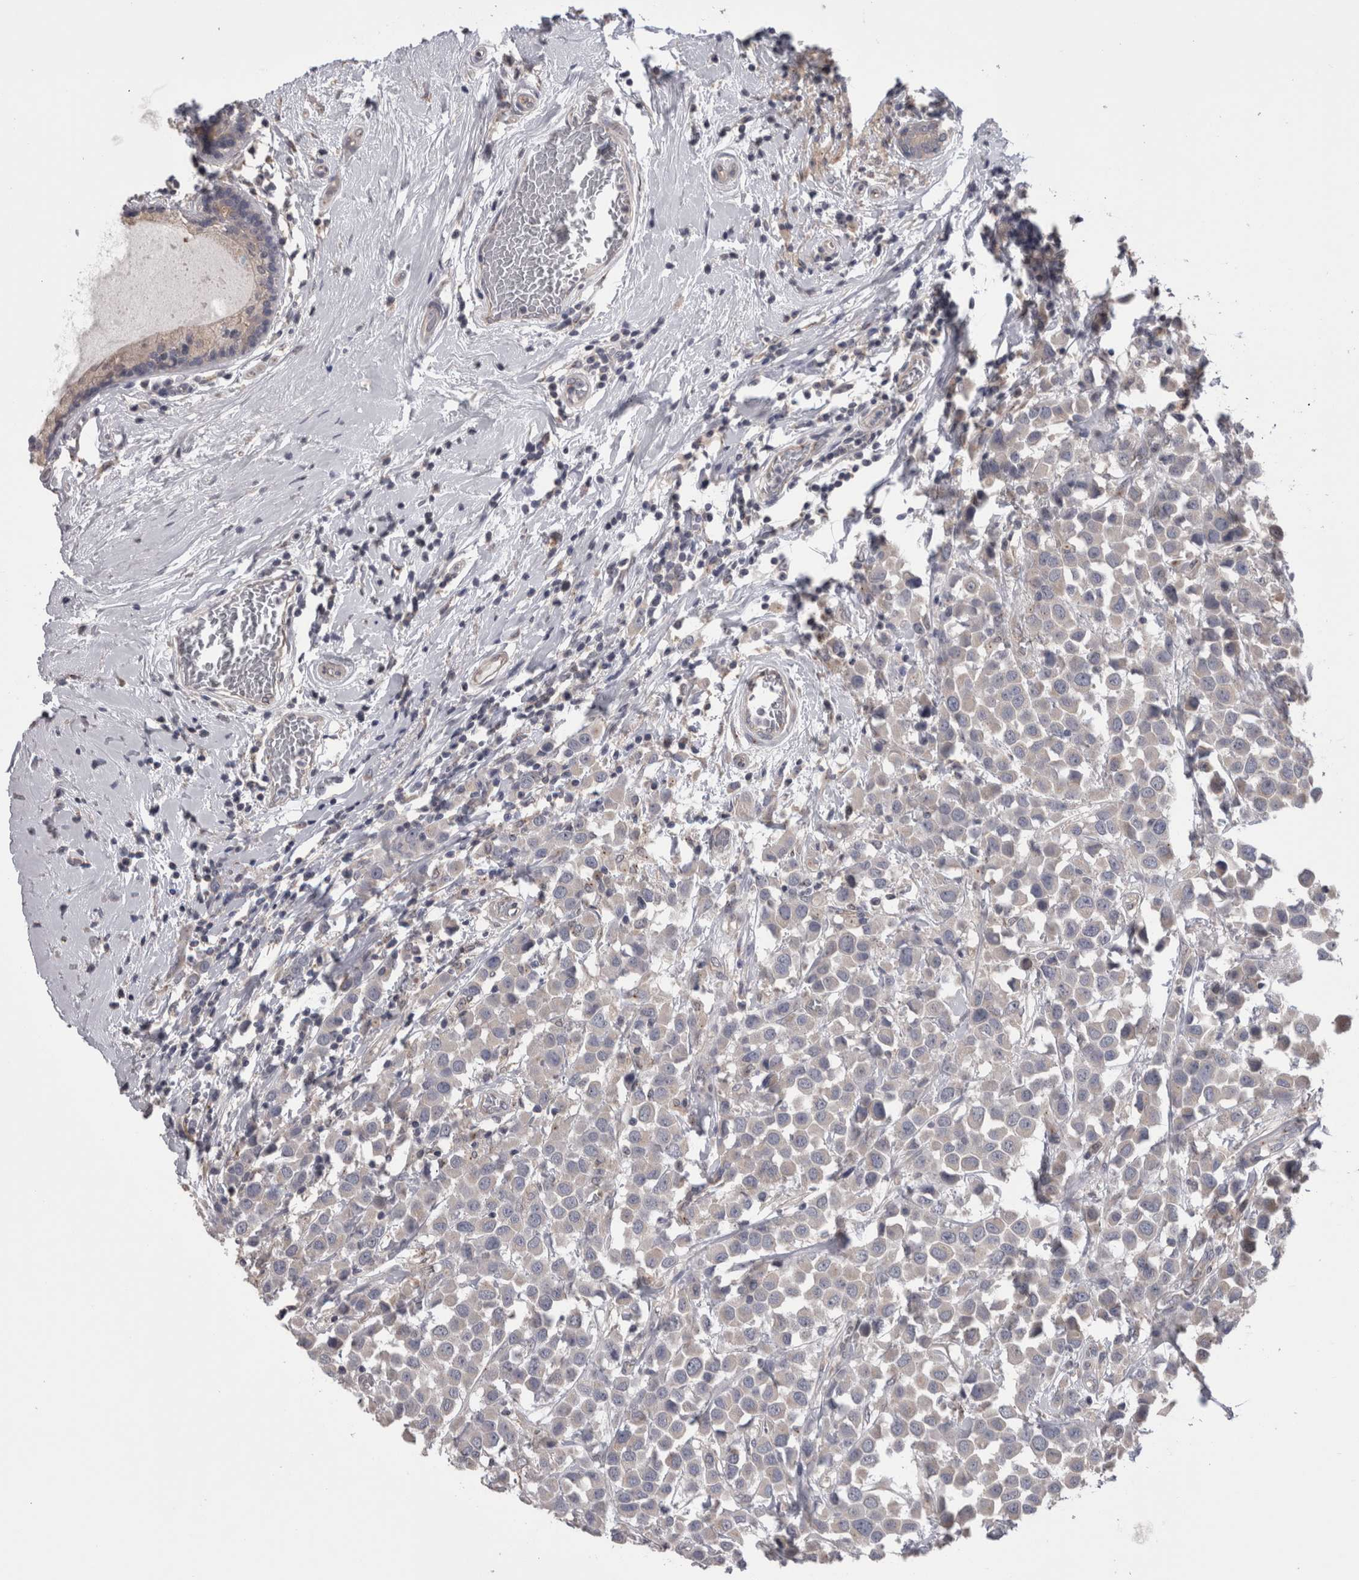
{"staining": {"intensity": "negative", "quantity": "none", "location": "none"}, "tissue": "breast cancer", "cell_type": "Tumor cells", "image_type": "cancer", "snomed": [{"axis": "morphology", "description": "Duct carcinoma"}, {"axis": "topography", "description": "Breast"}], "caption": "This micrograph is of breast invasive ductal carcinoma stained with immunohistochemistry to label a protein in brown with the nuclei are counter-stained blue. There is no expression in tumor cells. Nuclei are stained in blue.", "gene": "DCTN6", "patient": {"sex": "female", "age": 61}}